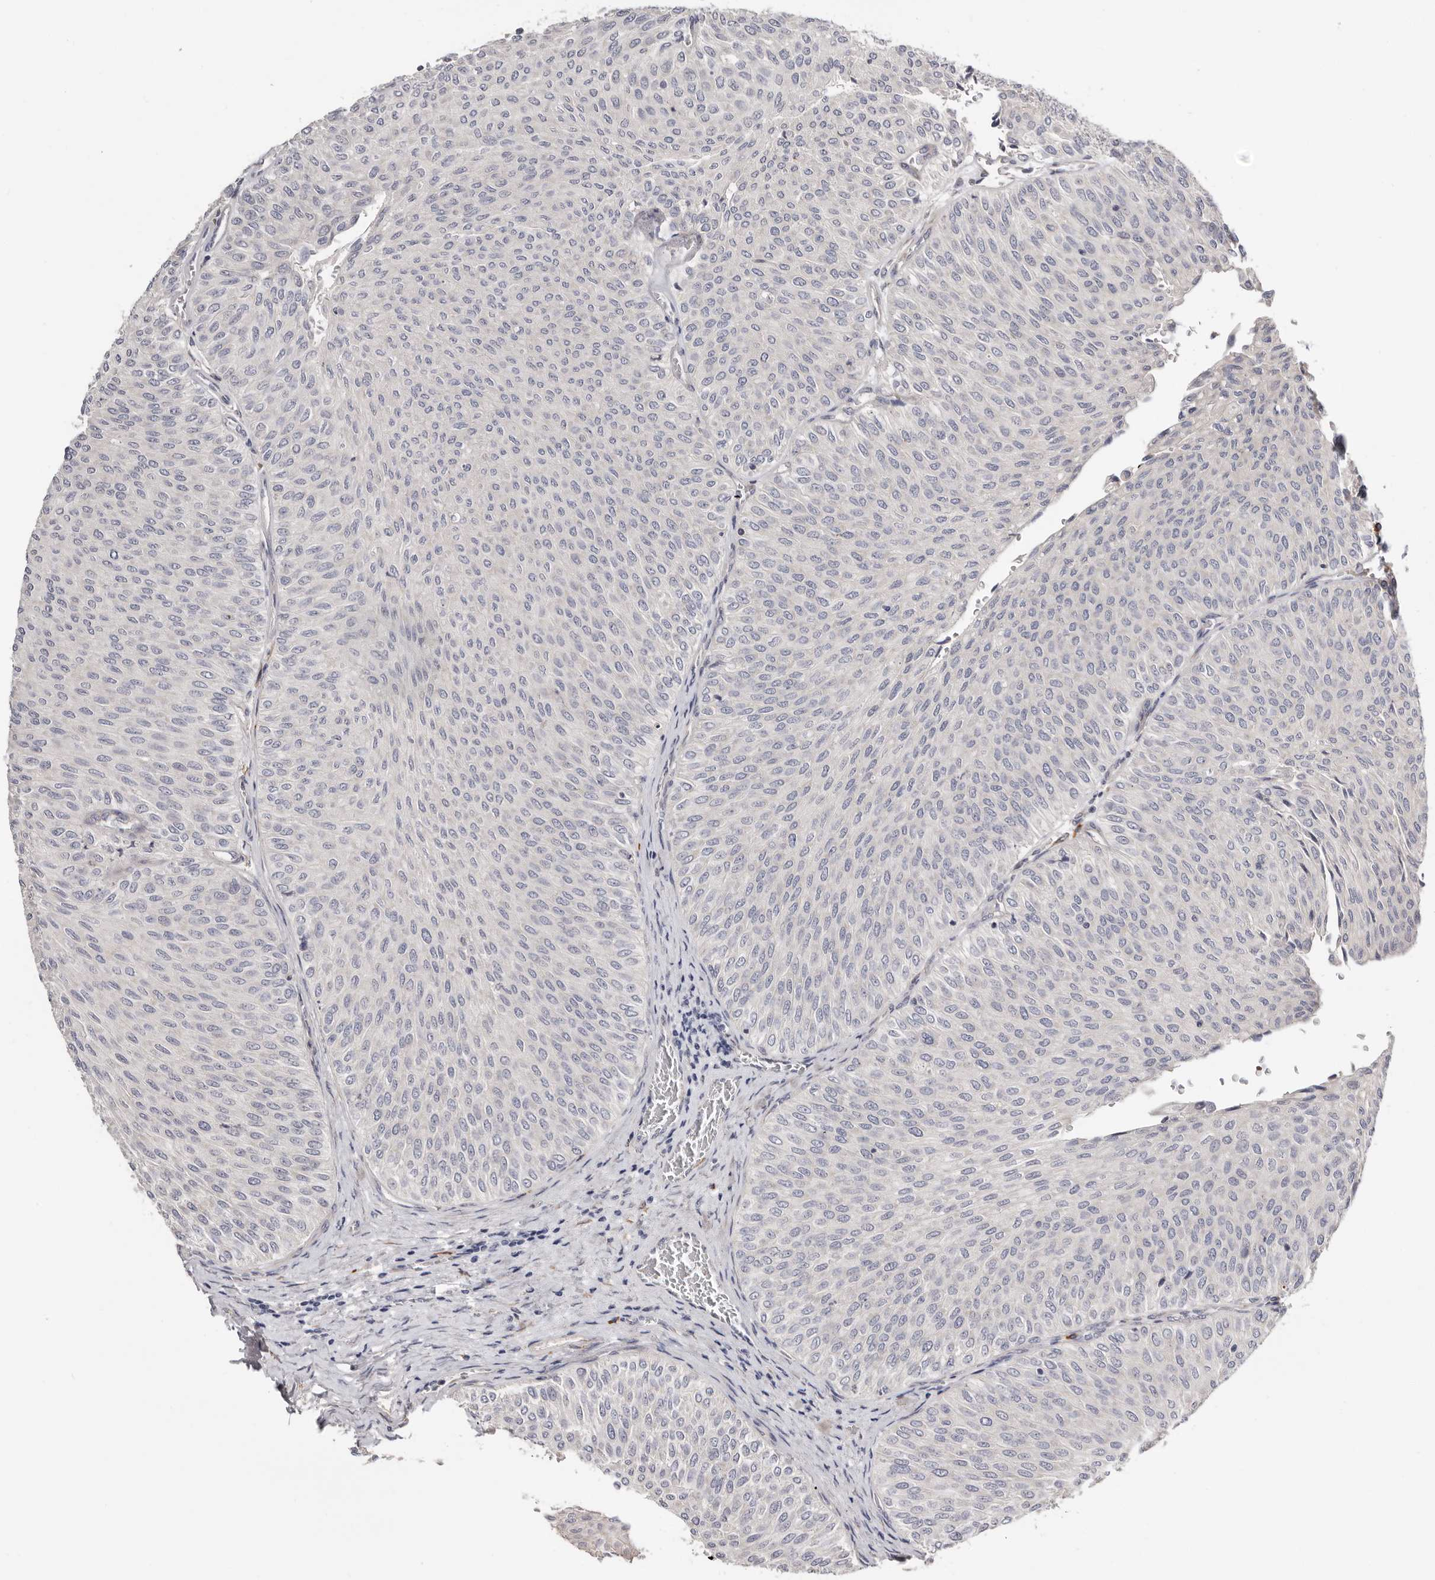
{"staining": {"intensity": "negative", "quantity": "none", "location": "none"}, "tissue": "urothelial cancer", "cell_type": "Tumor cells", "image_type": "cancer", "snomed": [{"axis": "morphology", "description": "Urothelial carcinoma, Low grade"}, {"axis": "topography", "description": "Urinary bladder"}], "caption": "Urothelial cancer was stained to show a protein in brown. There is no significant expression in tumor cells.", "gene": "USH1C", "patient": {"sex": "male", "age": 78}}